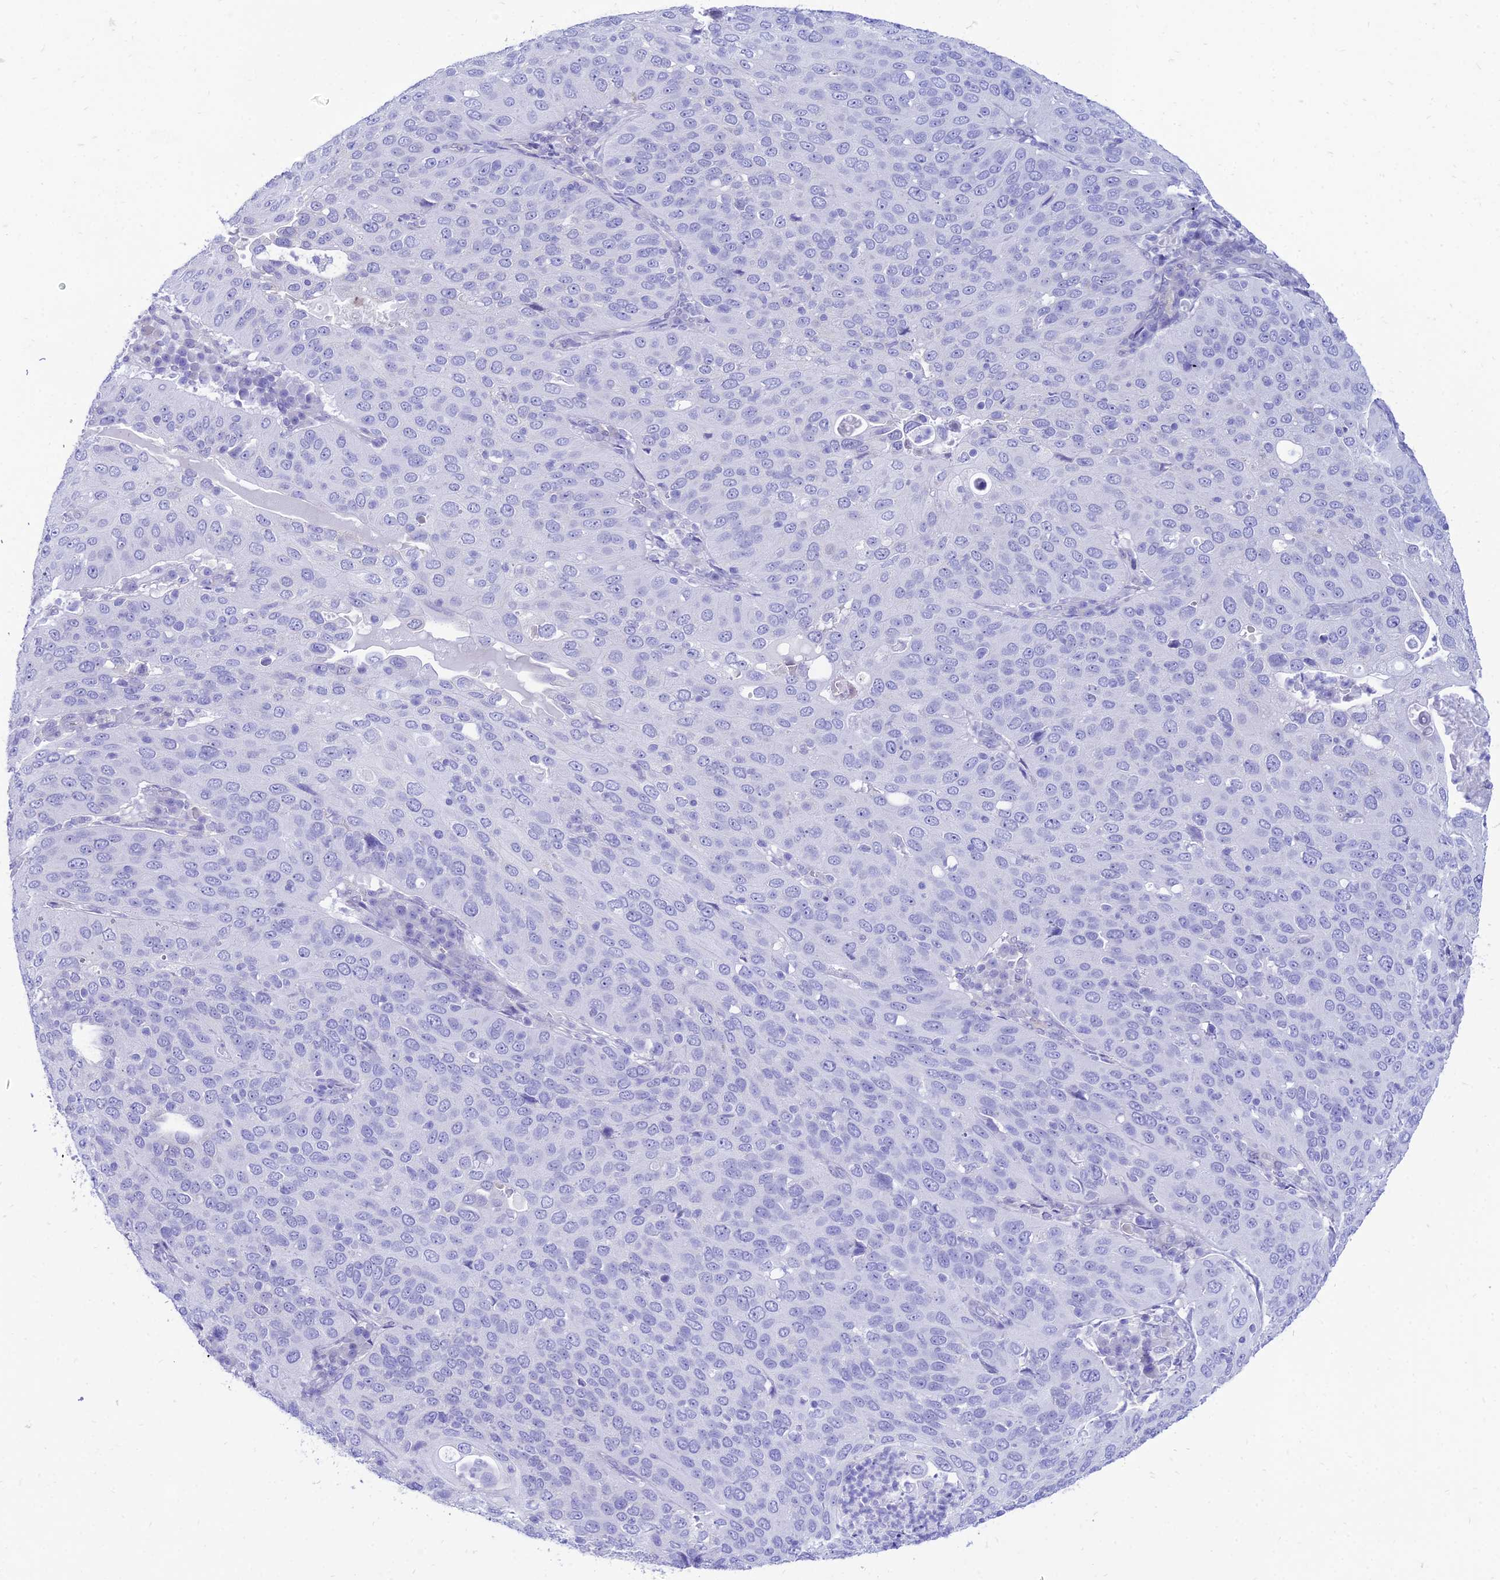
{"staining": {"intensity": "negative", "quantity": "none", "location": "none"}, "tissue": "cervical cancer", "cell_type": "Tumor cells", "image_type": "cancer", "snomed": [{"axis": "morphology", "description": "Squamous cell carcinoma, NOS"}, {"axis": "topography", "description": "Cervix"}], "caption": "Micrograph shows no protein staining in tumor cells of cervical squamous cell carcinoma tissue.", "gene": "TAC3", "patient": {"sex": "female", "age": 36}}